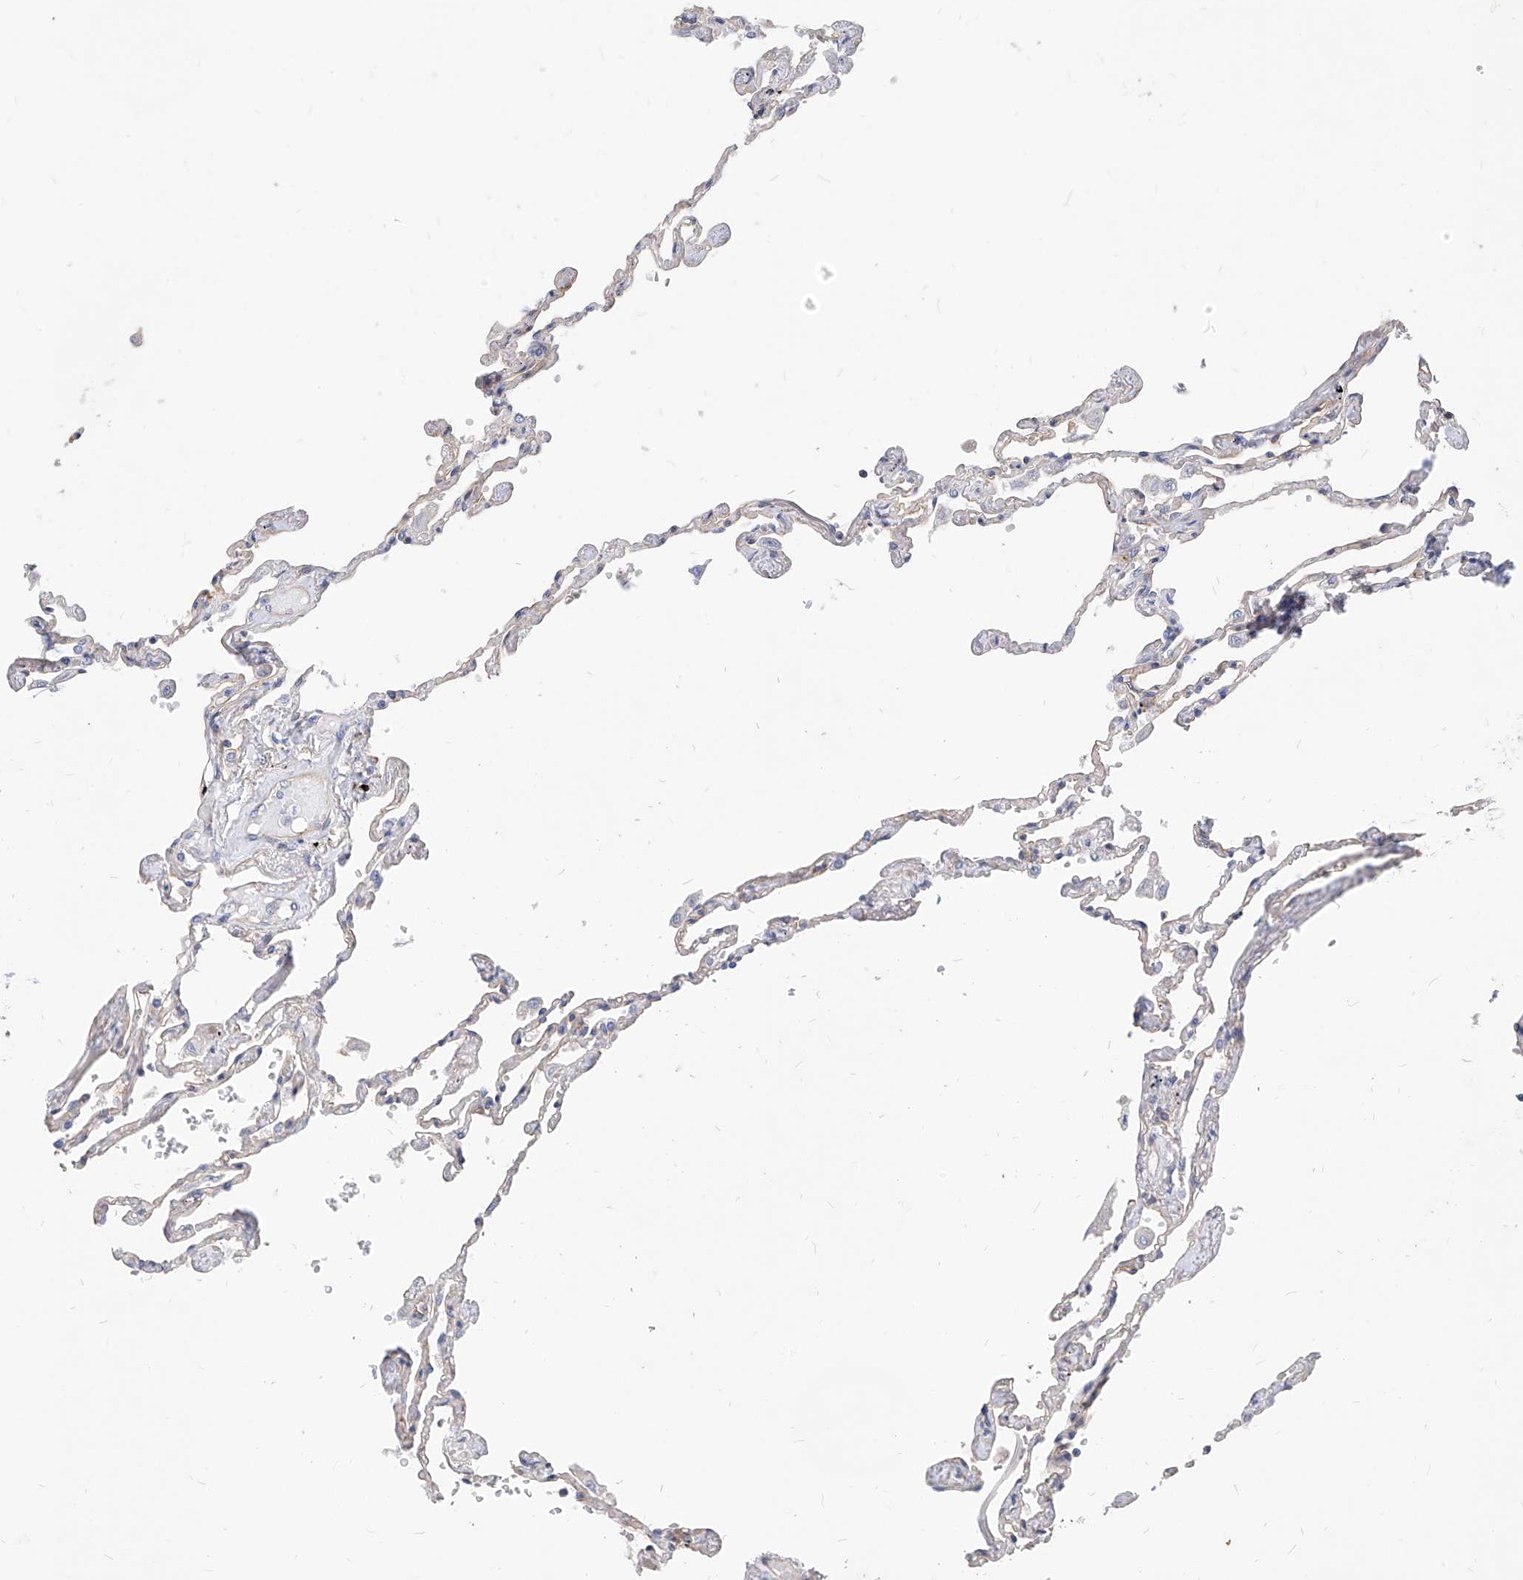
{"staining": {"intensity": "negative", "quantity": "none", "location": "none"}, "tissue": "lung", "cell_type": "Alveolar cells", "image_type": "normal", "snomed": [{"axis": "morphology", "description": "Normal tissue, NOS"}, {"axis": "topography", "description": "Lung"}], "caption": "An image of lung stained for a protein shows no brown staining in alveolar cells. (Immunohistochemistry, brightfield microscopy, high magnification).", "gene": "SCGB2A1", "patient": {"sex": "female", "age": 67}}